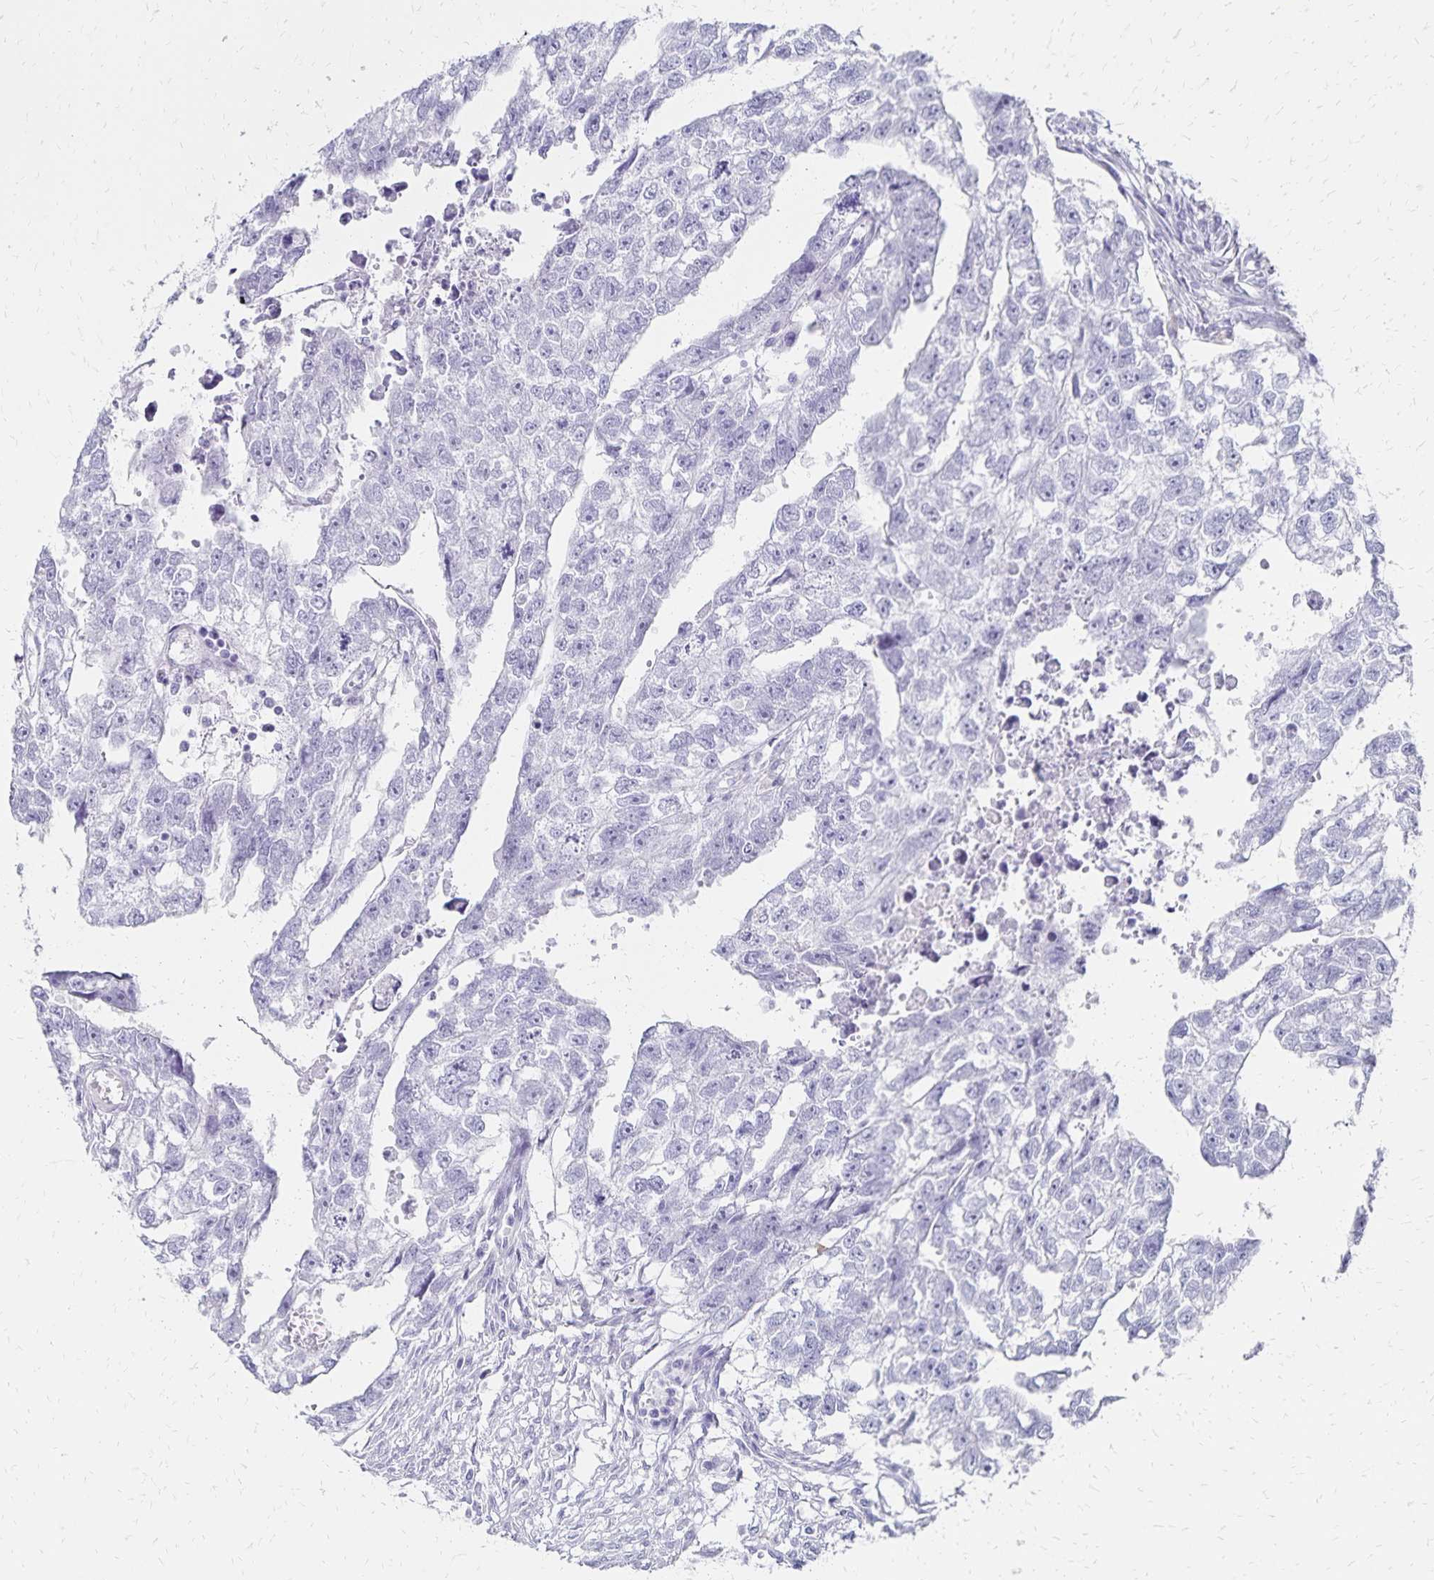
{"staining": {"intensity": "negative", "quantity": "none", "location": "none"}, "tissue": "testis cancer", "cell_type": "Tumor cells", "image_type": "cancer", "snomed": [{"axis": "morphology", "description": "Carcinoma, Embryonal, NOS"}, {"axis": "morphology", "description": "Teratoma, malignant, NOS"}, {"axis": "topography", "description": "Testis"}], "caption": "Immunohistochemistry (IHC) of testis embryonal carcinoma demonstrates no positivity in tumor cells. (Immunohistochemistry, brightfield microscopy, high magnification).", "gene": "GIP", "patient": {"sex": "male", "age": 44}}